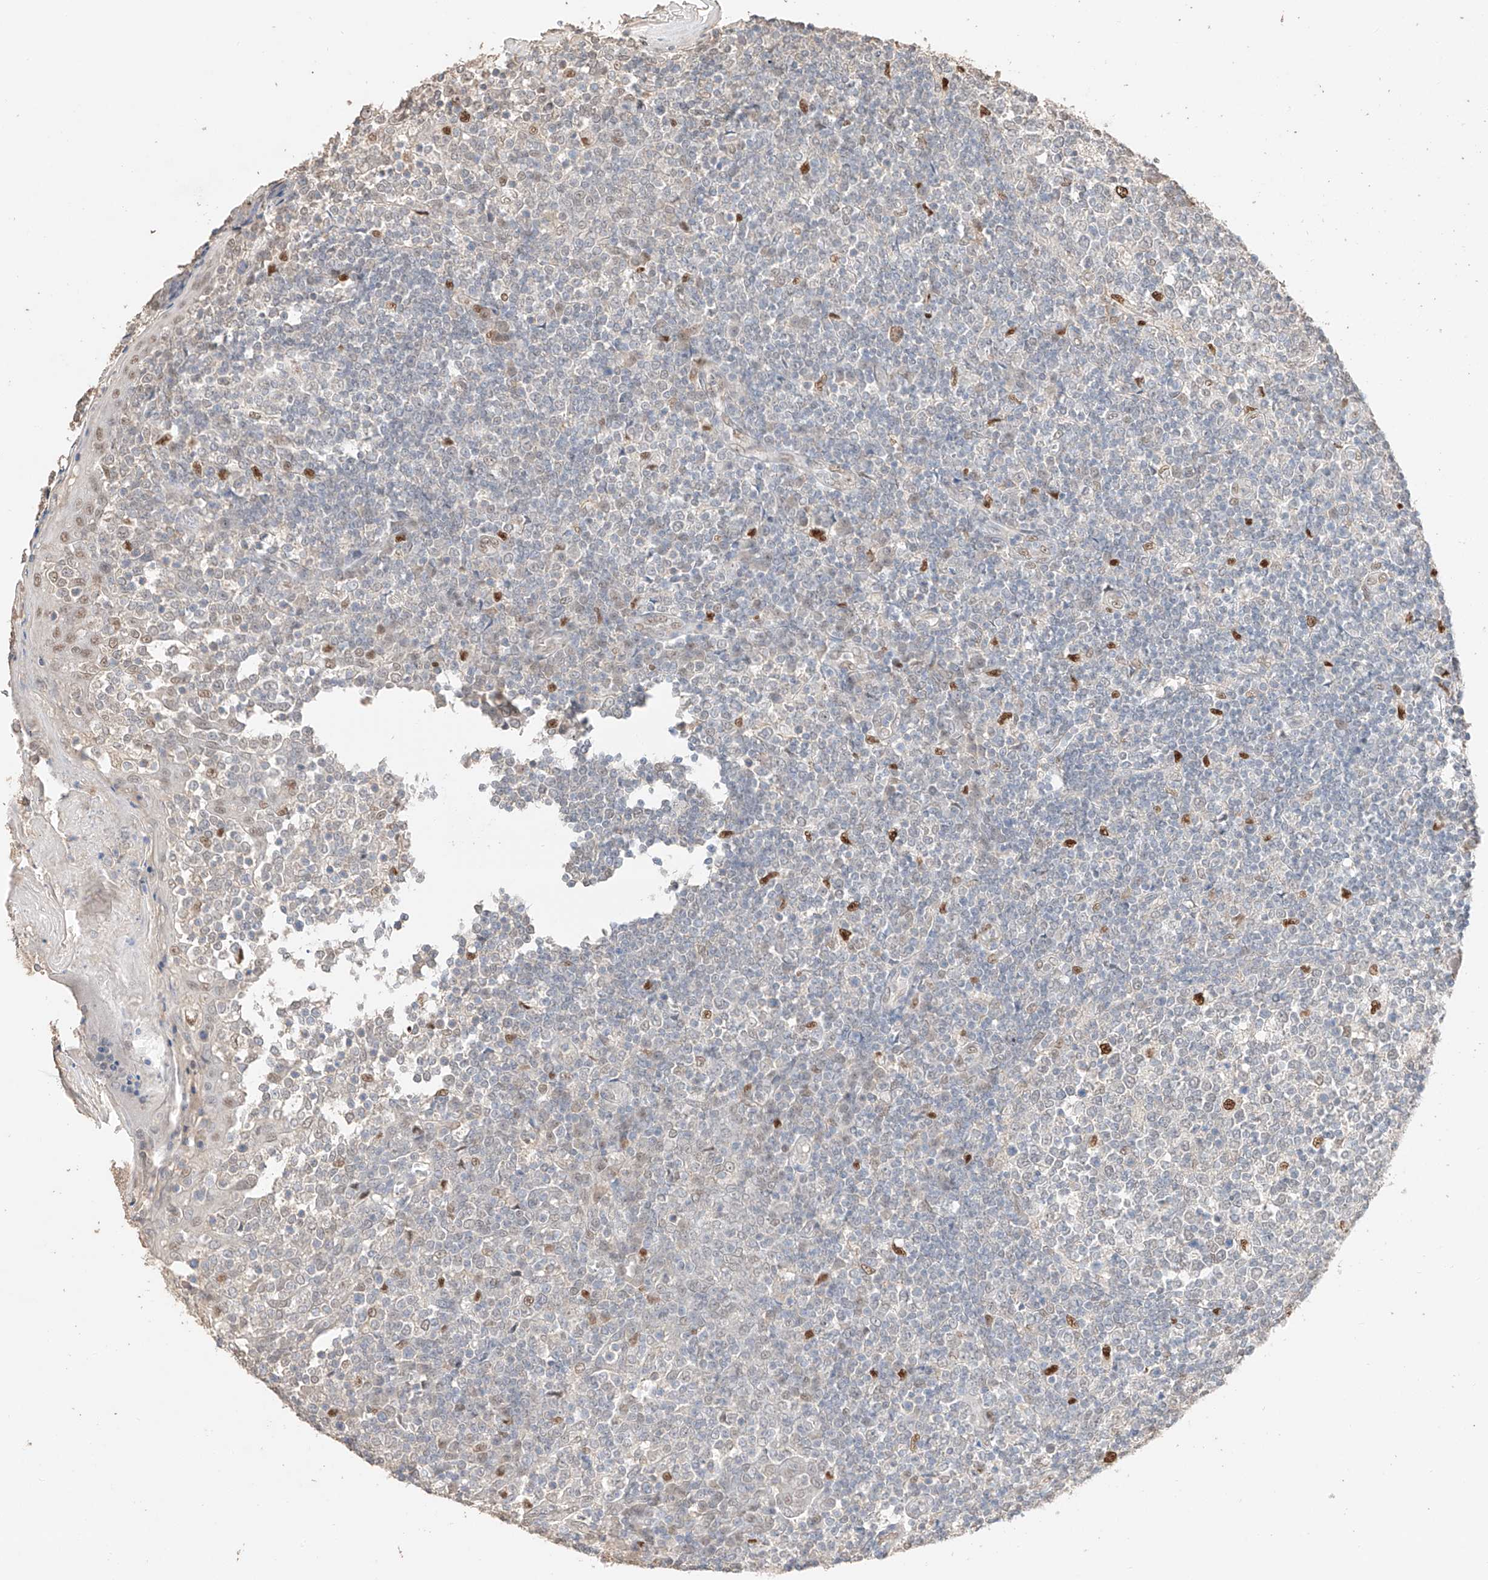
{"staining": {"intensity": "moderate", "quantity": "<25%", "location": "nuclear"}, "tissue": "tonsil", "cell_type": "Germinal center cells", "image_type": "normal", "snomed": [{"axis": "morphology", "description": "Normal tissue, NOS"}, {"axis": "topography", "description": "Tonsil"}], "caption": "Protein positivity by immunohistochemistry reveals moderate nuclear positivity in about <25% of germinal center cells in benign tonsil. The protein of interest is stained brown, and the nuclei are stained in blue (DAB (3,3'-diaminobenzidine) IHC with brightfield microscopy, high magnification).", "gene": "APIP", "patient": {"sex": "female", "age": 19}}